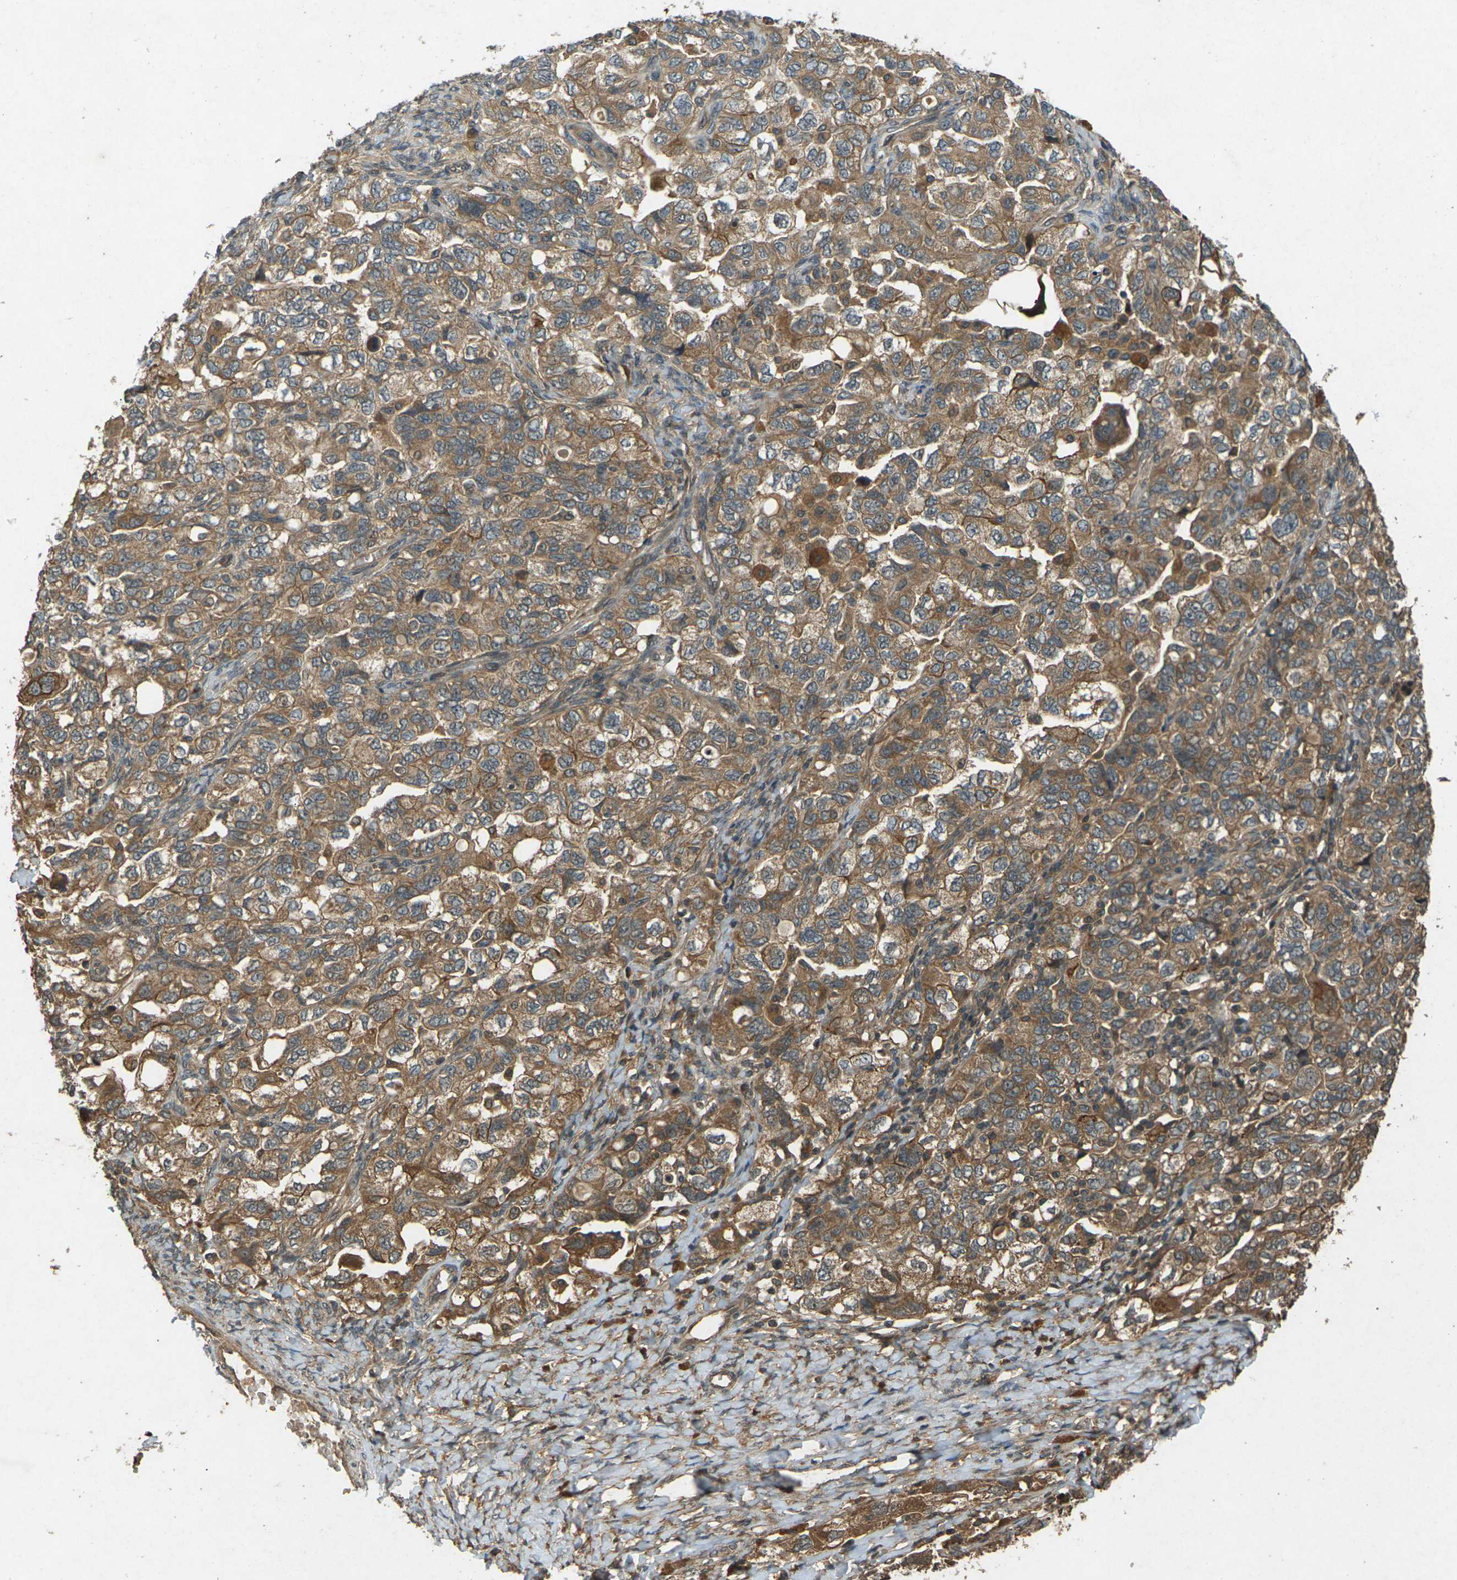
{"staining": {"intensity": "moderate", "quantity": ">75%", "location": "cytoplasmic/membranous"}, "tissue": "ovarian cancer", "cell_type": "Tumor cells", "image_type": "cancer", "snomed": [{"axis": "morphology", "description": "Carcinoma, NOS"}, {"axis": "morphology", "description": "Cystadenocarcinoma, serous, NOS"}, {"axis": "topography", "description": "Ovary"}], "caption": "Ovarian carcinoma stained for a protein reveals moderate cytoplasmic/membranous positivity in tumor cells. (DAB (3,3'-diaminobenzidine) IHC with brightfield microscopy, high magnification).", "gene": "TAP1", "patient": {"sex": "female", "age": 69}}